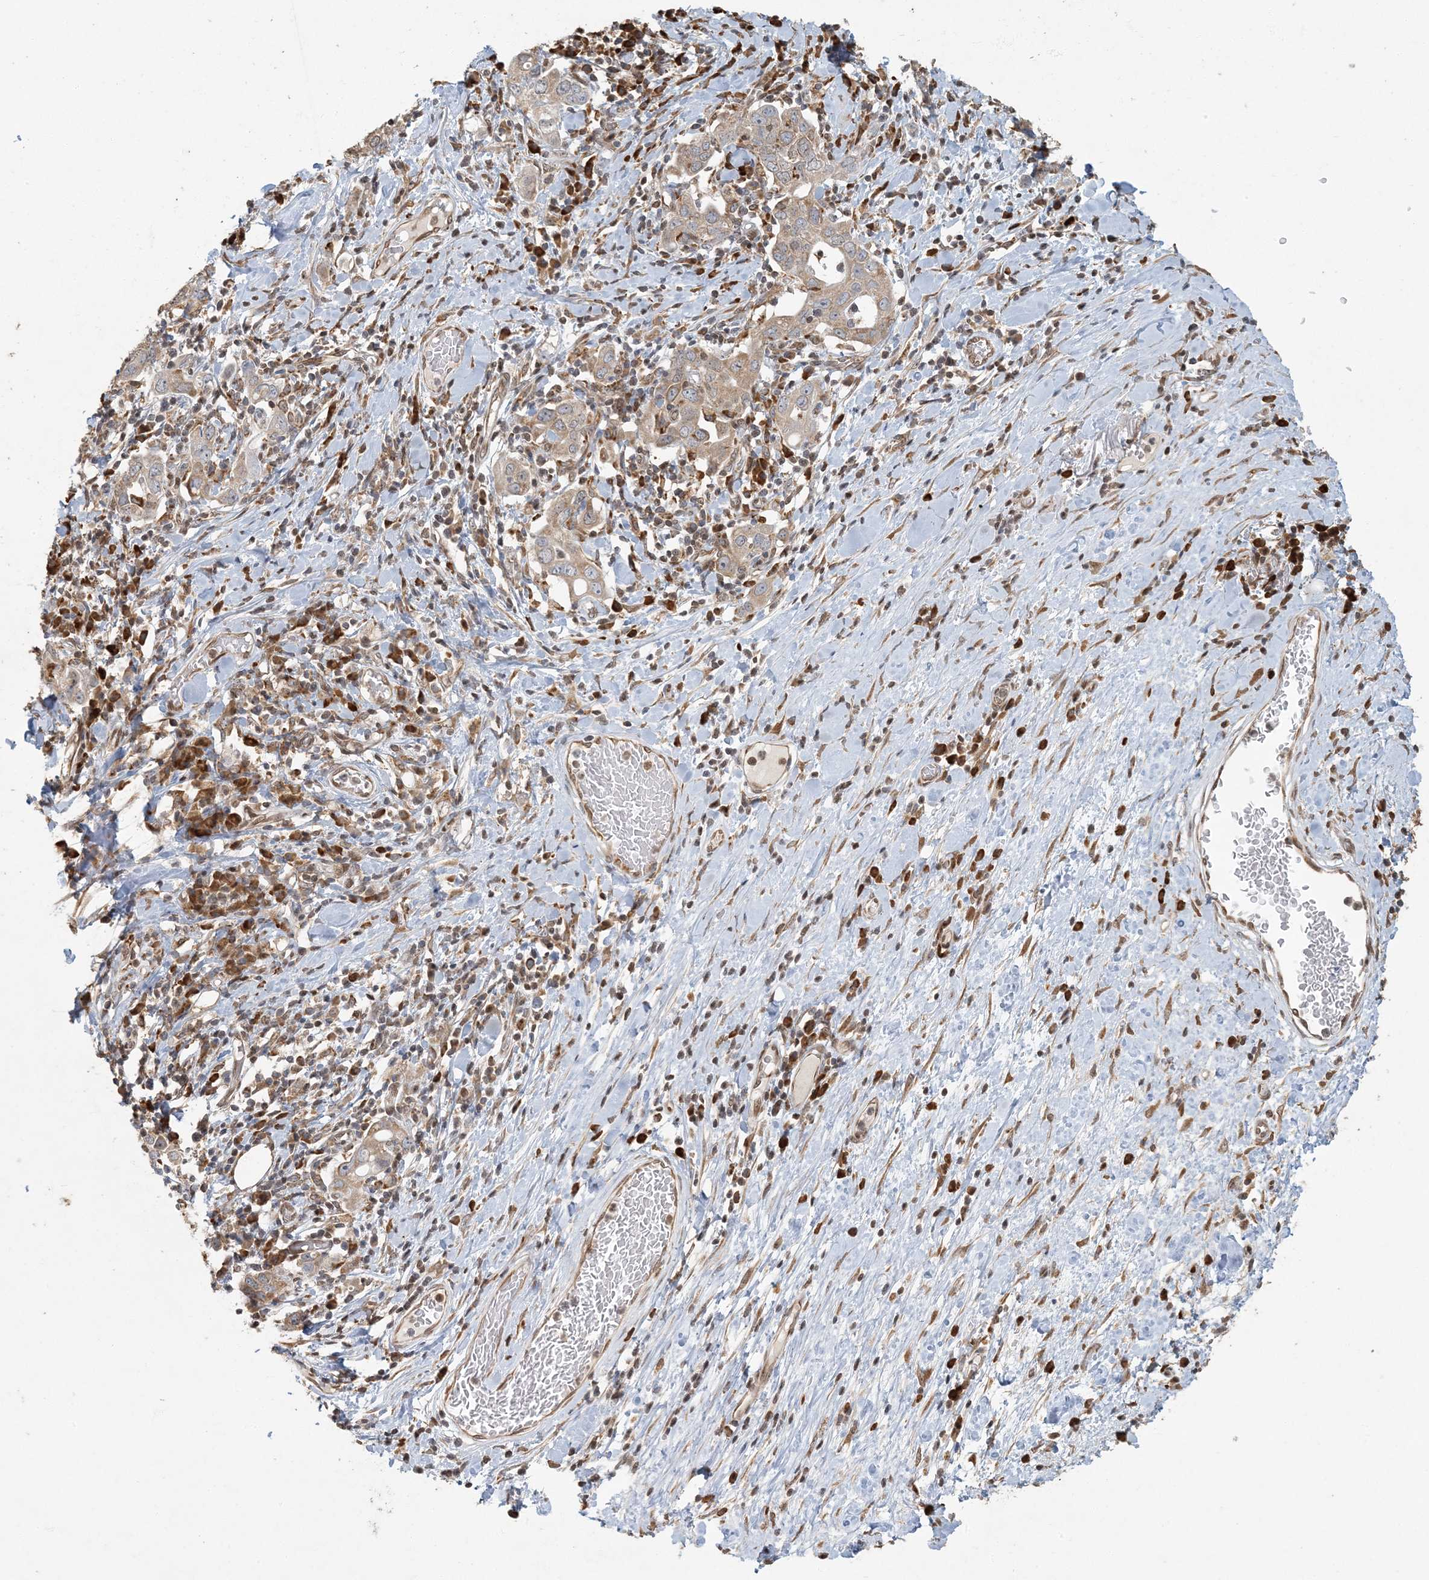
{"staining": {"intensity": "moderate", "quantity": ">75%", "location": "cytoplasmic/membranous"}, "tissue": "stomach cancer", "cell_type": "Tumor cells", "image_type": "cancer", "snomed": [{"axis": "morphology", "description": "Adenocarcinoma, NOS"}, {"axis": "topography", "description": "Stomach, upper"}], "caption": "The immunohistochemical stain labels moderate cytoplasmic/membranous staining in tumor cells of adenocarcinoma (stomach) tissue. Nuclei are stained in blue.", "gene": "AK9", "patient": {"sex": "male", "age": 62}}